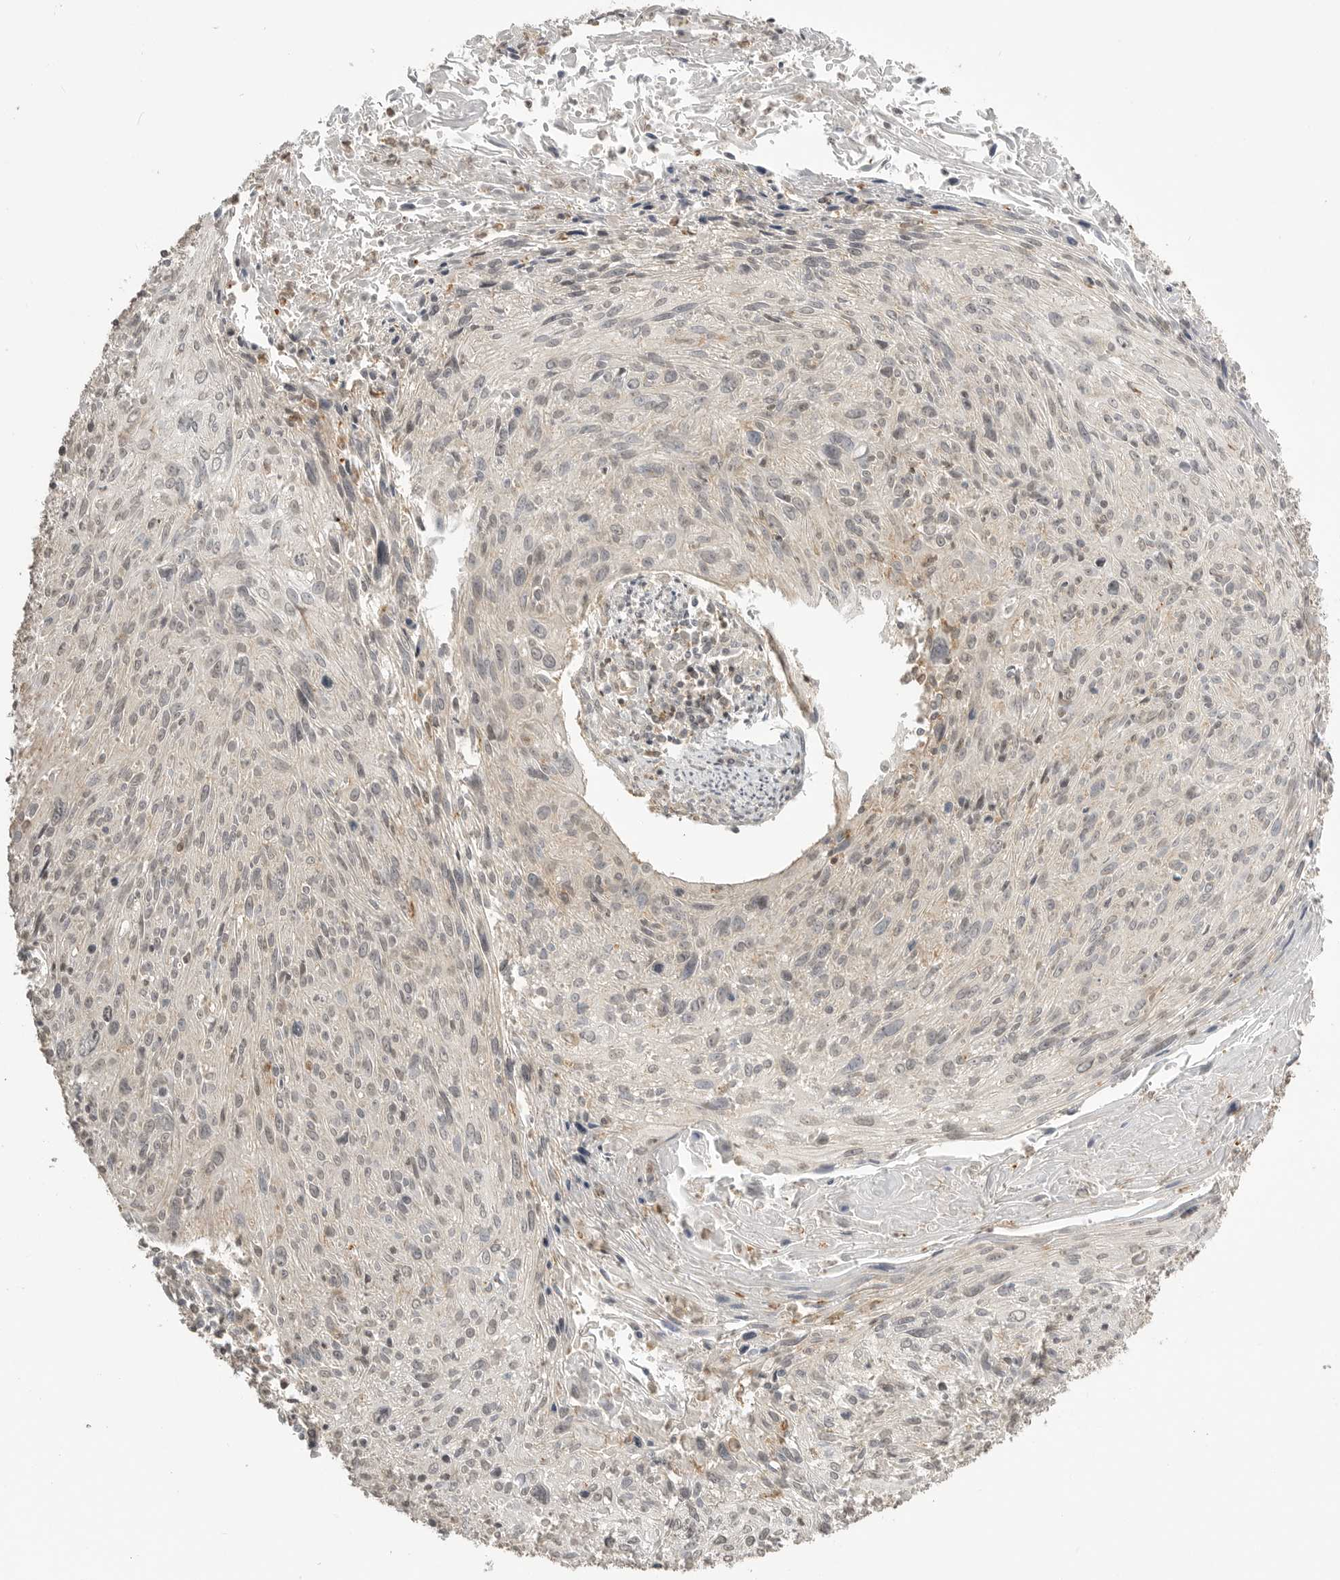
{"staining": {"intensity": "negative", "quantity": "none", "location": "none"}, "tissue": "cervical cancer", "cell_type": "Tumor cells", "image_type": "cancer", "snomed": [{"axis": "morphology", "description": "Squamous cell carcinoma, NOS"}, {"axis": "topography", "description": "Cervix"}], "caption": "DAB (3,3'-diaminobenzidine) immunohistochemical staining of cervical squamous cell carcinoma reveals no significant positivity in tumor cells.", "gene": "GPC2", "patient": {"sex": "female", "age": 51}}